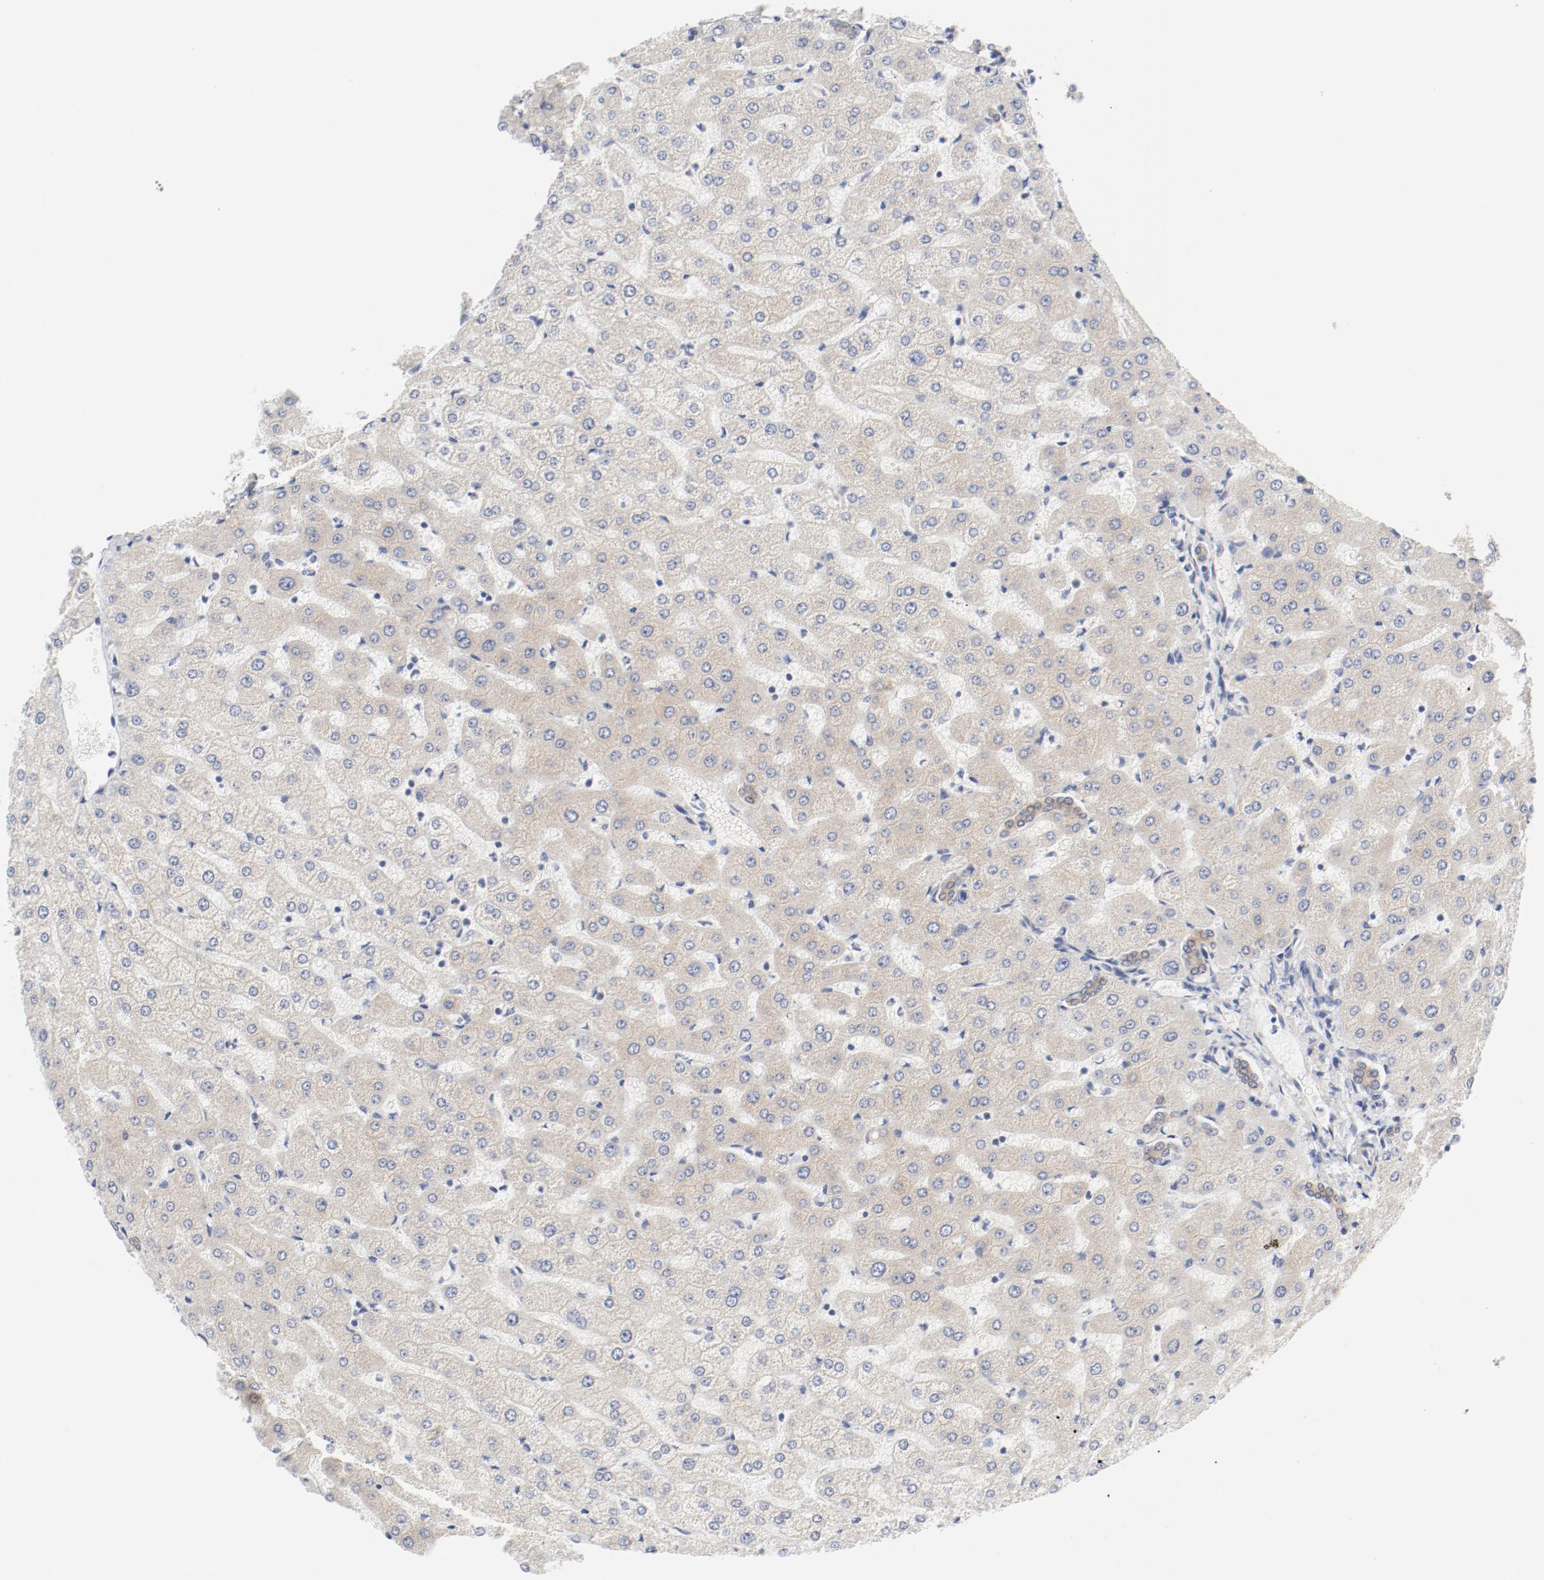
{"staining": {"intensity": "weak", "quantity": ">75%", "location": "cytoplasmic/membranous"}, "tissue": "liver", "cell_type": "Cholangiocytes", "image_type": "normal", "snomed": [{"axis": "morphology", "description": "Normal tissue, NOS"}, {"axis": "morphology", "description": "Fibrosis, NOS"}, {"axis": "topography", "description": "Liver"}], "caption": "Liver stained for a protein (brown) exhibits weak cytoplasmic/membranous positive staining in approximately >75% of cholangiocytes.", "gene": "BAD", "patient": {"sex": "female", "age": 29}}